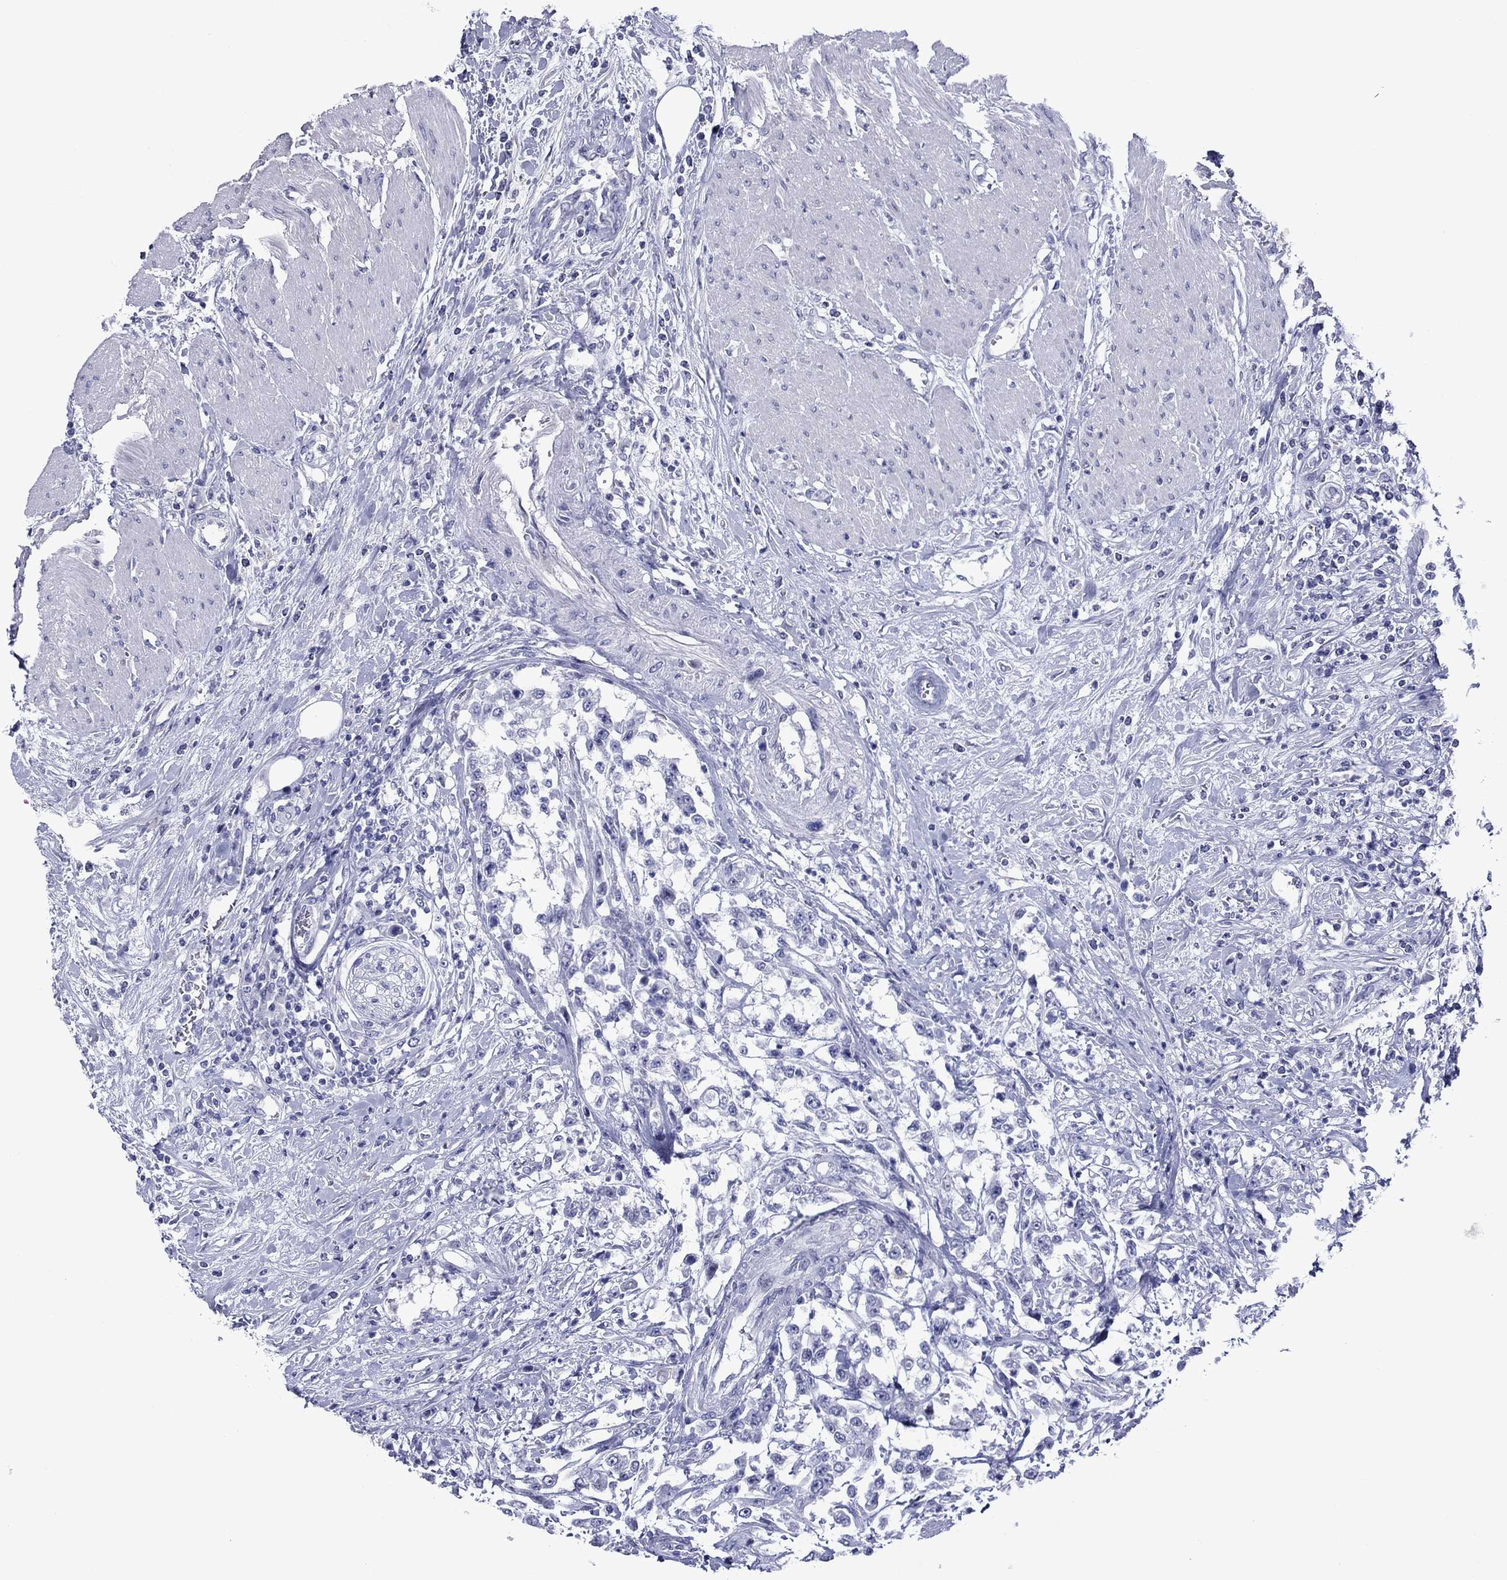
{"staining": {"intensity": "negative", "quantity": "none", "location": "none"}, "tissue": "urothelial cancer", "cell_type": "Tumor cells", "image_type": "cancer", "snomed": [{"axis": "morphology", "description": "Urothelial carcinoma, High grade"}, {"axis": "topography", "description": "Urinary bladder"}], "caption": "Tumor cells show no significant protein expression in urothelial cancer.", "gene": "PIWIL1", "patient": {"sex": "male", "age": 46}}